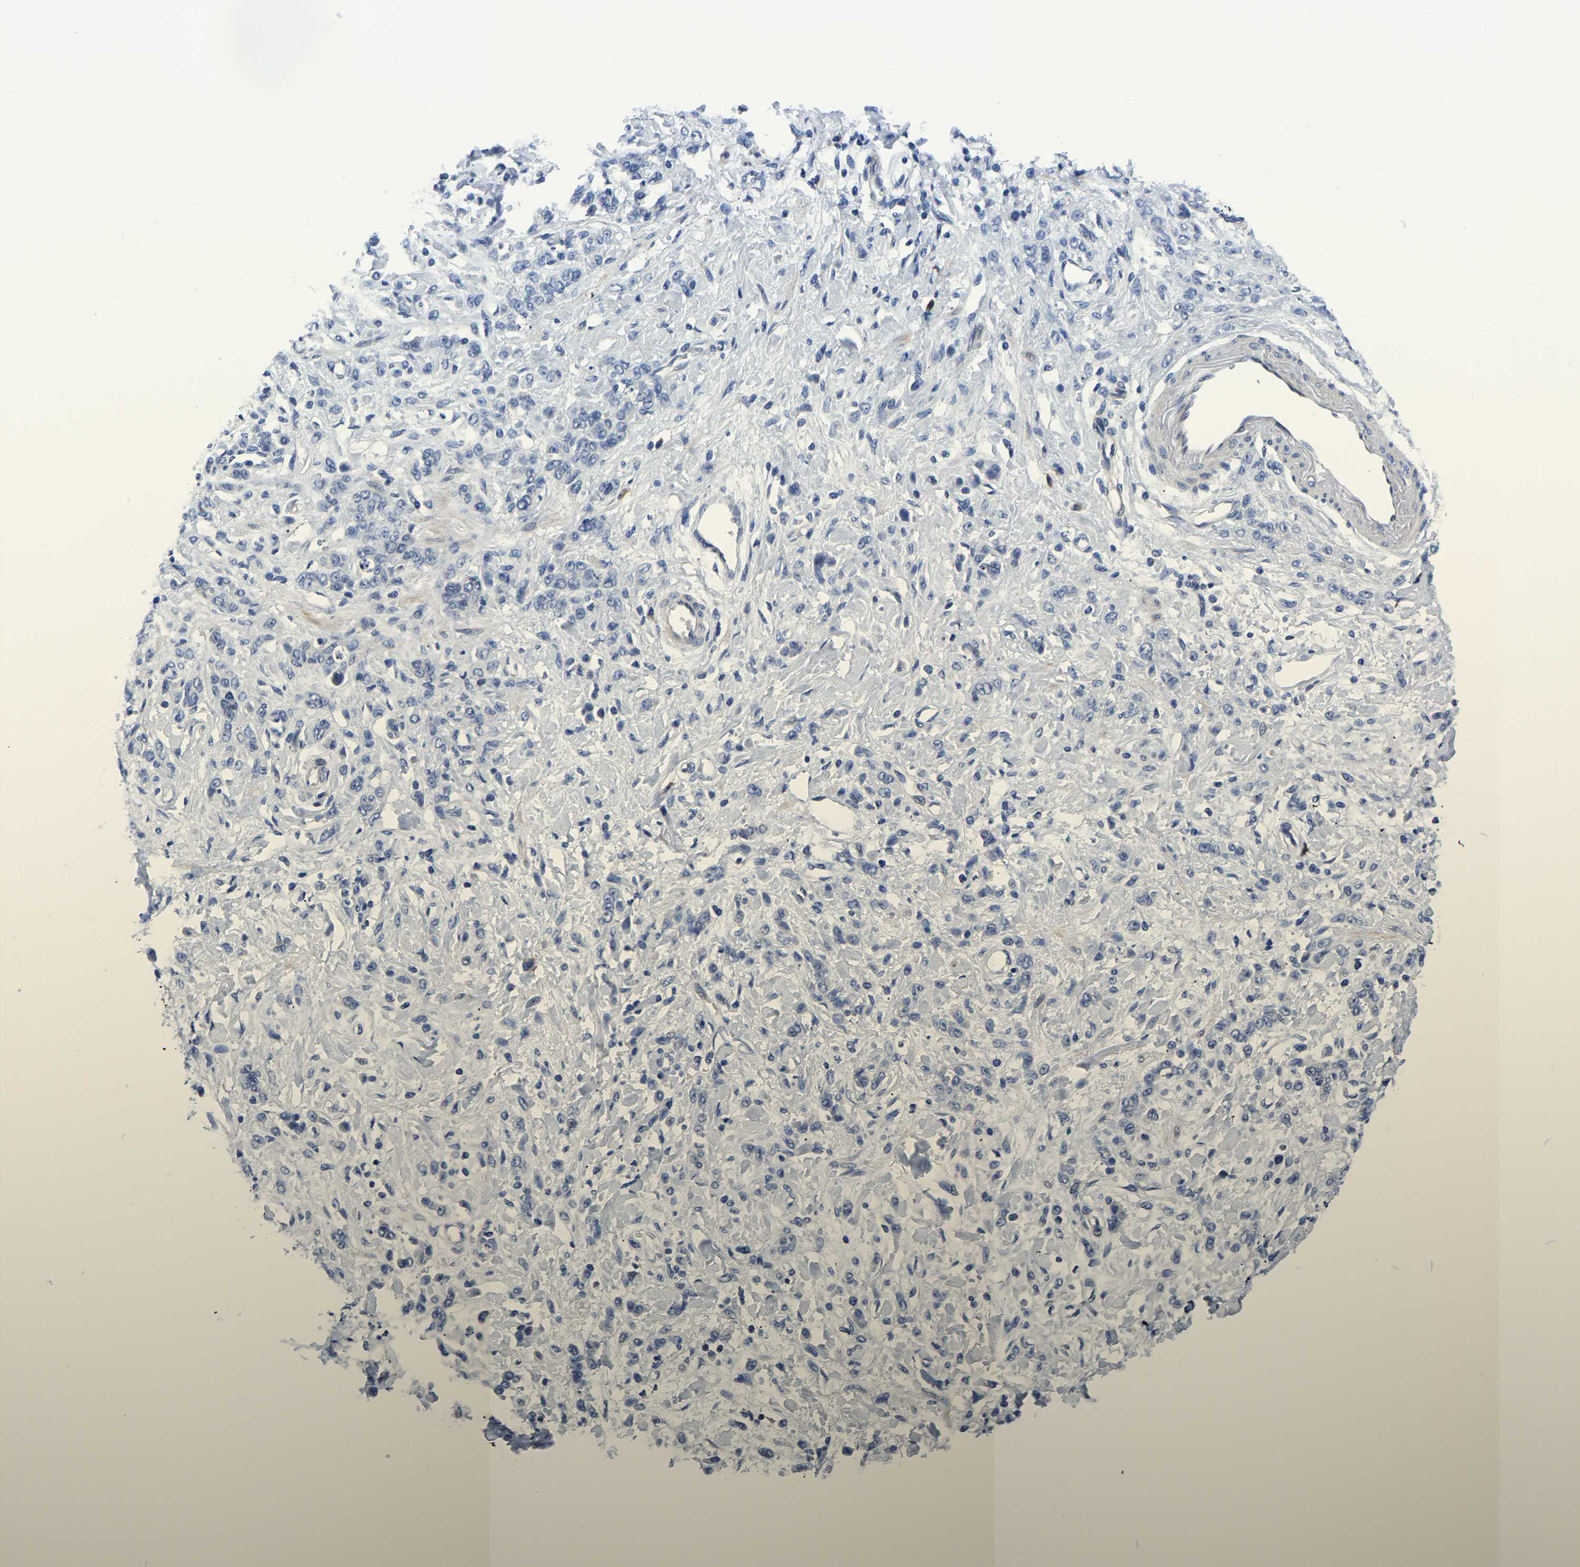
{"staining": {"intensity": "negative", "quantity": "none", "location": "none"}, "tissue": "stomach cancer", "cell_type": "Tumor cells", "image_type": "cancer", "snomed": [{"axis": "morphology", "description": "Normal tissue, NOS"}, {"axis": "morphology", "description": "Adenocarcinoma, NOS"}, {"axis": "topography", "description": "Stomach"}], "caption": "An immunohistochemistry photomicrograph of adenocarcinoma (stomach) is shown. There is no staining in tumor cells of adenocarcinoma (stomach).", "gene": "PDLIM7", "patient": {"sex": "male", "age": 82}}